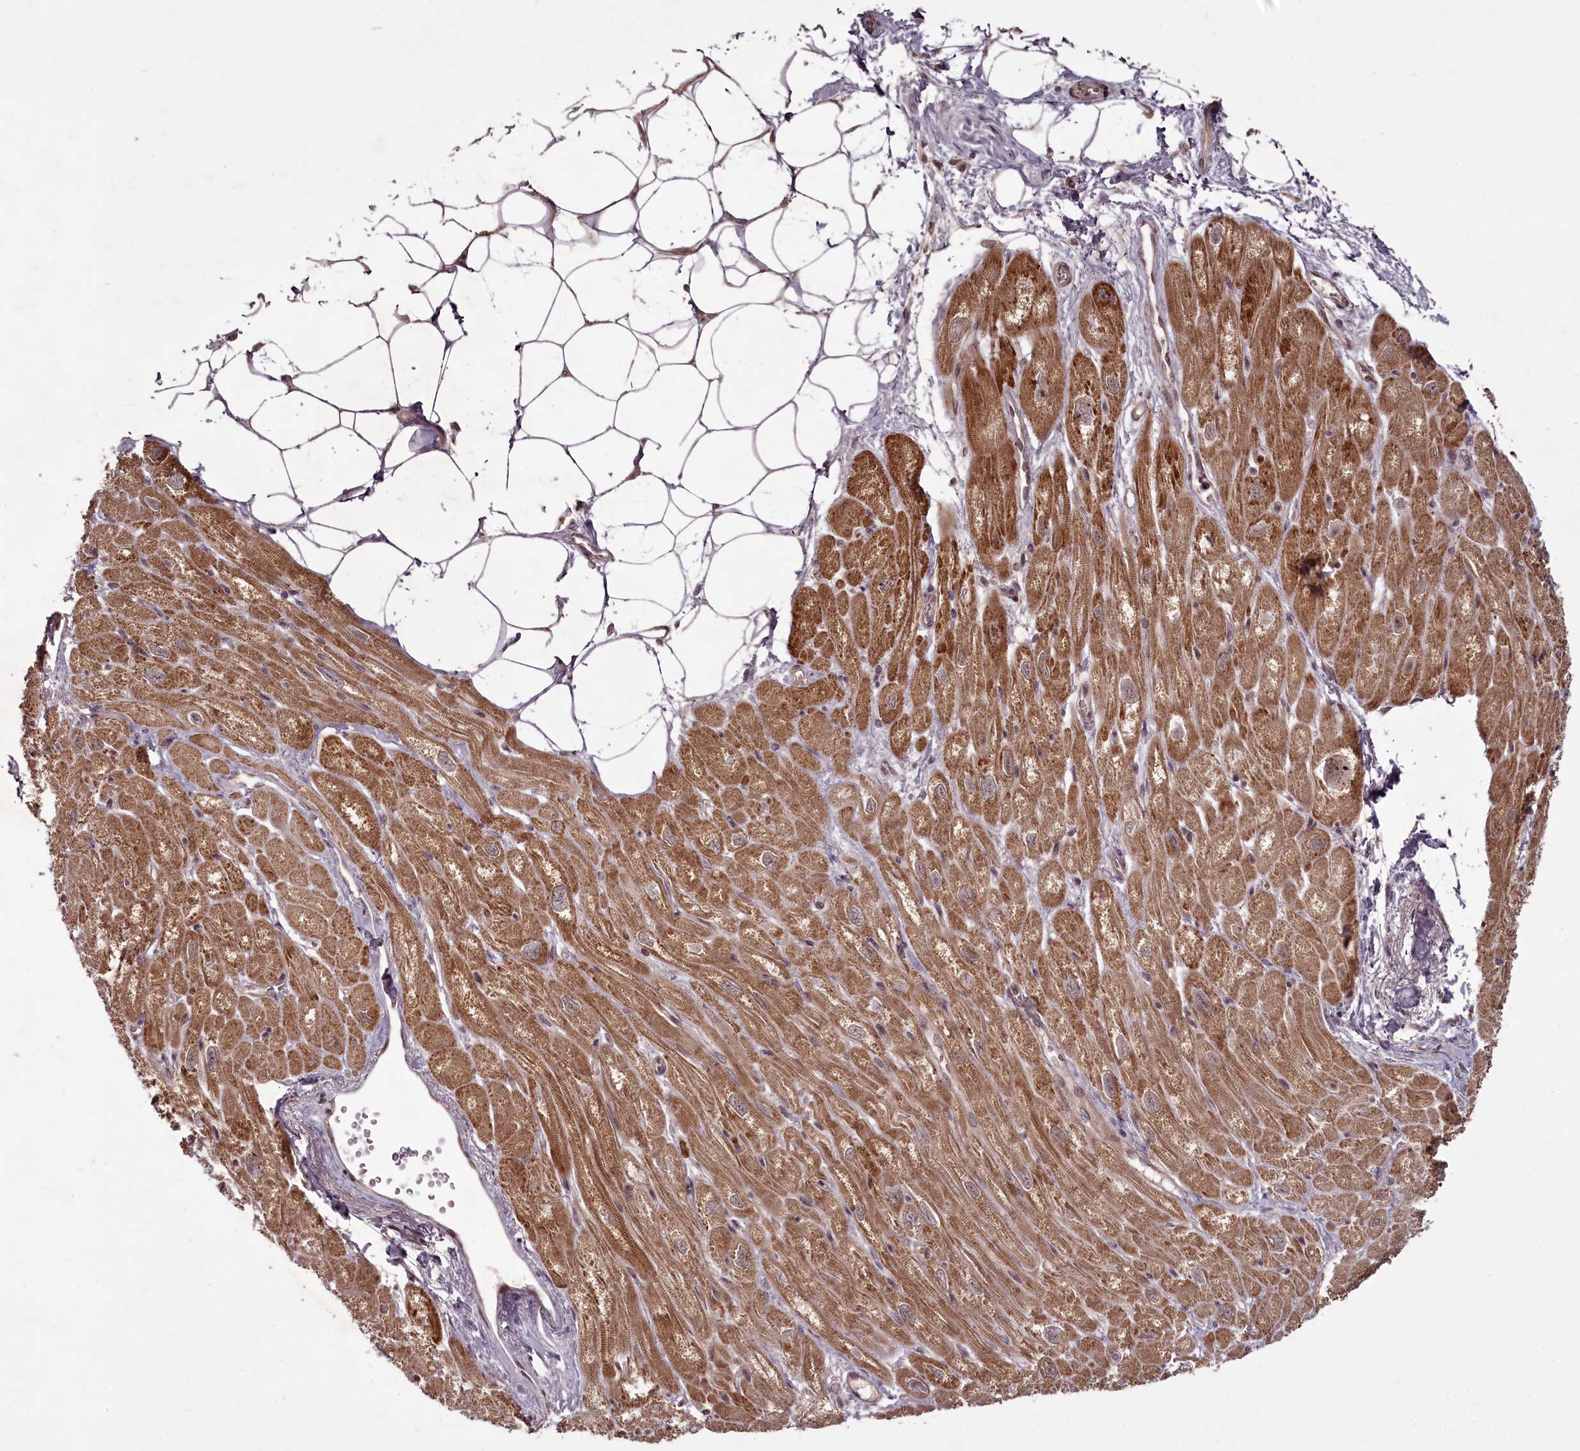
{"staining": {"intensity": "moderate", "quantity": ">75%", "location": "cytoplasmic/membranous"}, "tissue": "heart muscle", "cell_type": "Cardiomyocytes", "image_type": "normal", "snomed": [{"axis": "morphology", "description": "Normal tissue, NOS"}, {"axis": "topography", "description": "Heart"}], "caption": "The histopathology image displays staining of benign heart muscle, revealing moderate cytoplasmic/membranous protein expression (brown color) within cardiomyocytes.", "gene": "PCBP2", "patient": {"sex": "male", "age": 50}}